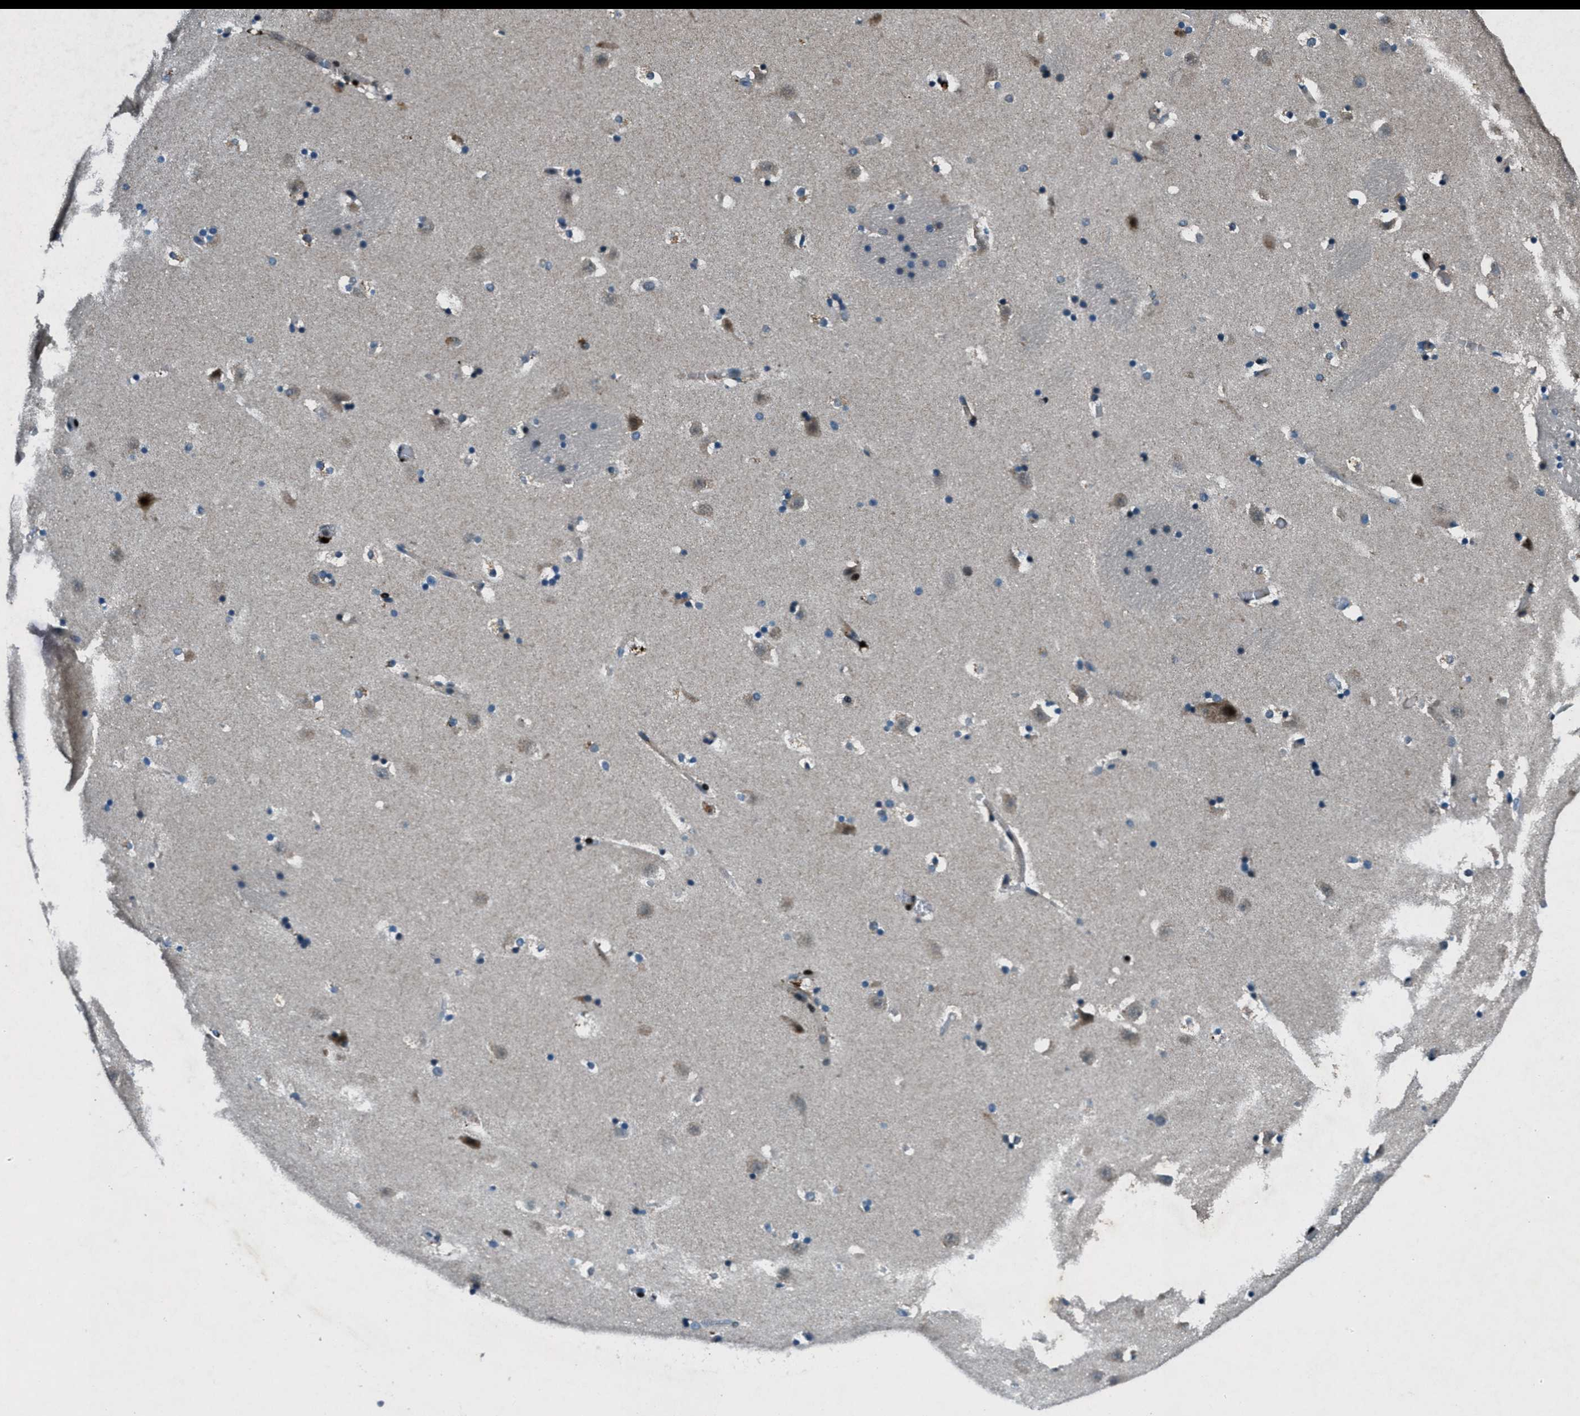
{"staining": {"intensity": "negative", "quantity": "none", "location": "none"}, "tissue": "caudate", "cell_type": "Glial cells", "image_type": "normal", "snomed": [{"axis": "morphology", "description": "Normal tissue, NOS"}, {"axis": "topography", "description": "Lateral ventricle wall"}], "caption": "IHC histopathology image of benign human caudate stained for a protein (brown), which displays no positivity in glial cells. Brightfield microscopy of immunohistochemistry stained with DAB (3,3'-diaminobenzidine) (brown) and hematoxylin (blue), captured at high magnification.", "gene": "CLEC2D", "patient": {"sex": "male", "age": 45}}